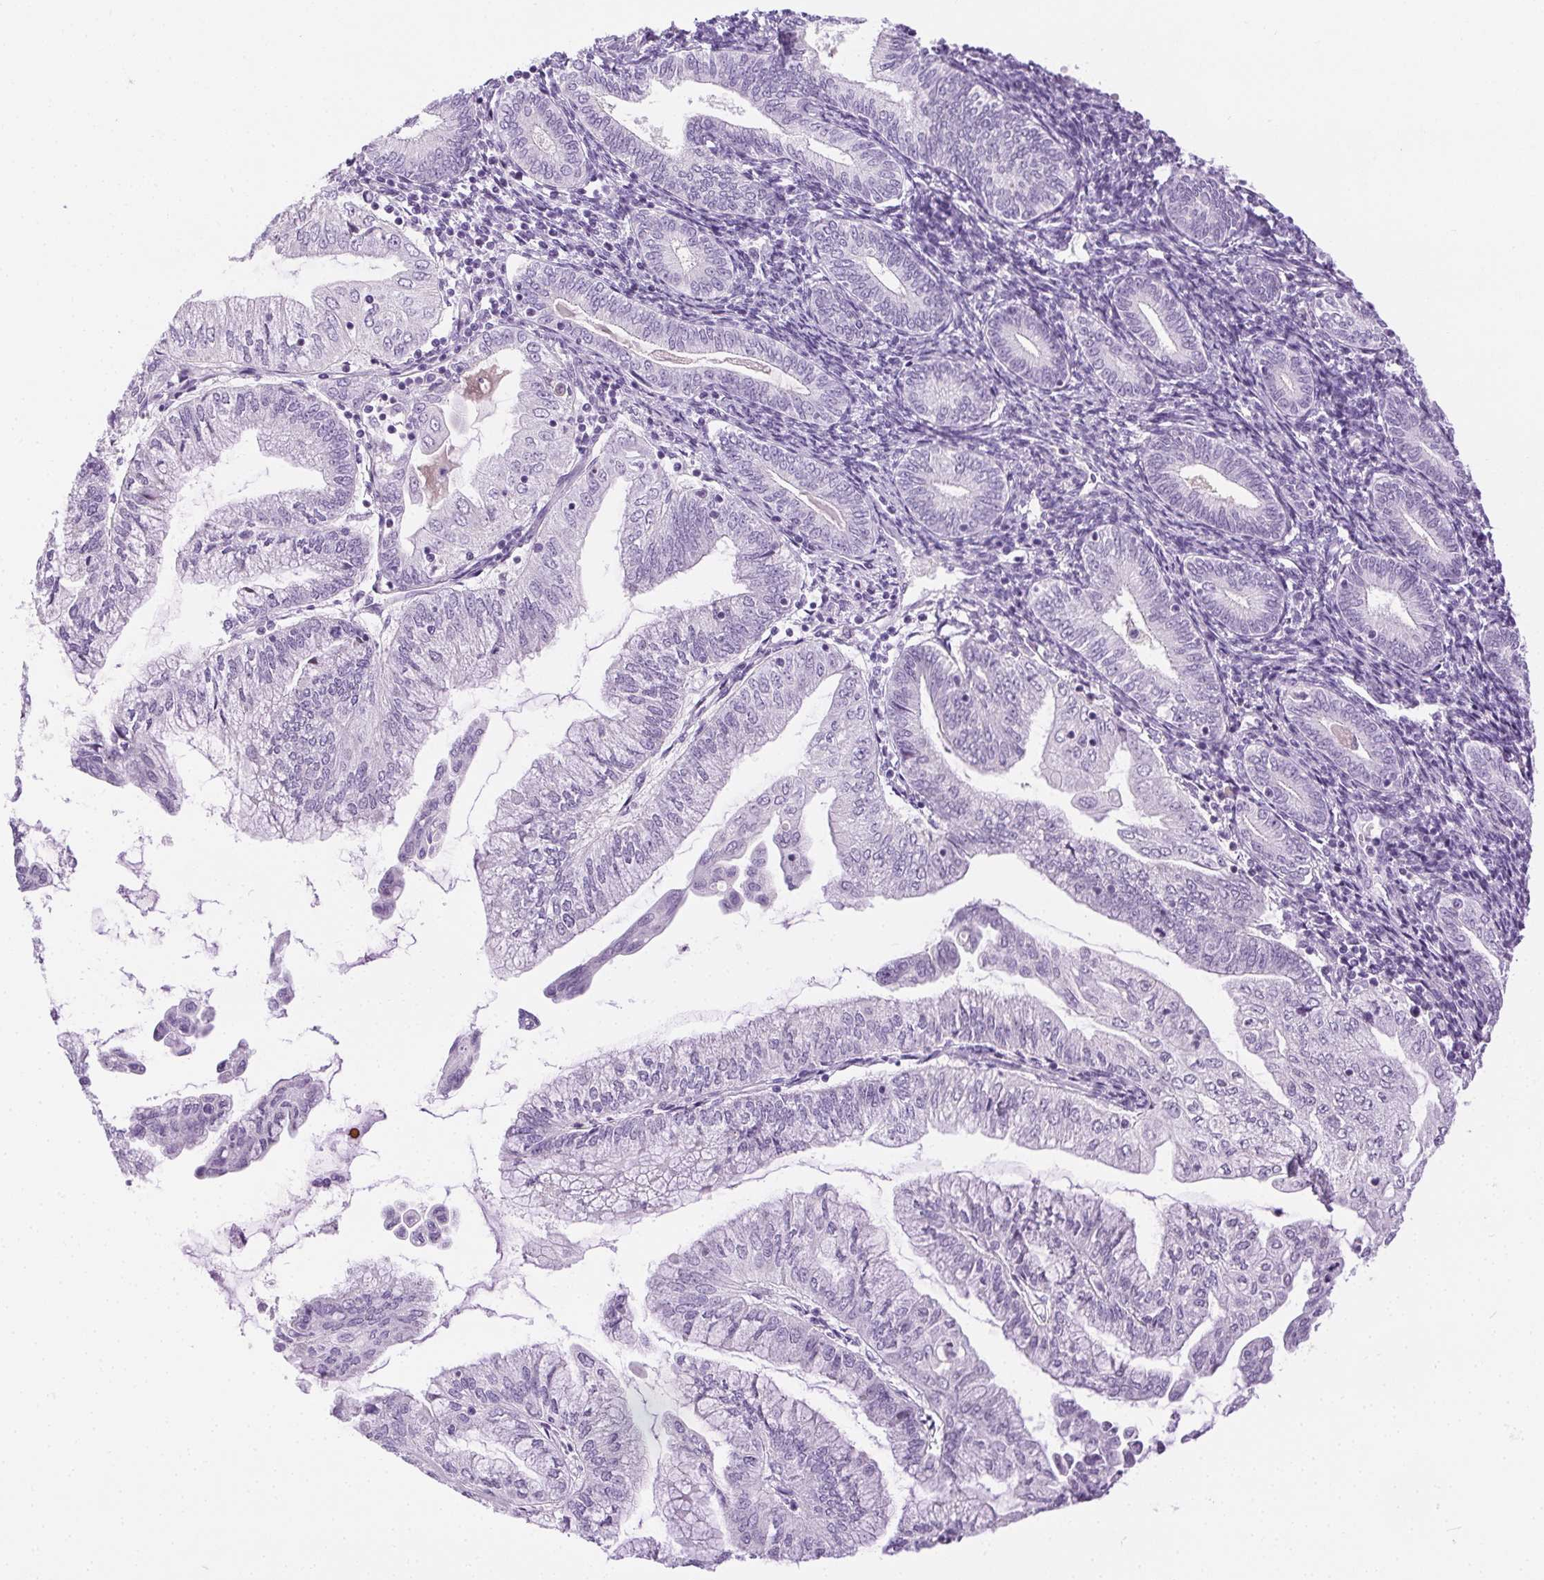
{"staining": {"intensity": "negative", "quantity": "none", "location": "none"}, "tissue": "endometrial cancer", "cell_type": "Tumor cells", "image_type": "cancer", "snomed": [{"axis": "morphology", "description": "Adenocarcinoma, NOS"}, {"axis": "topography", "description": "Endometrium"}], "caption": "Tumor cells show no significant protein staining in endometrial cancer (adenocarcinoma).", "gene": "C20orf85", "patient": {"sex": "female", "age": 55}}